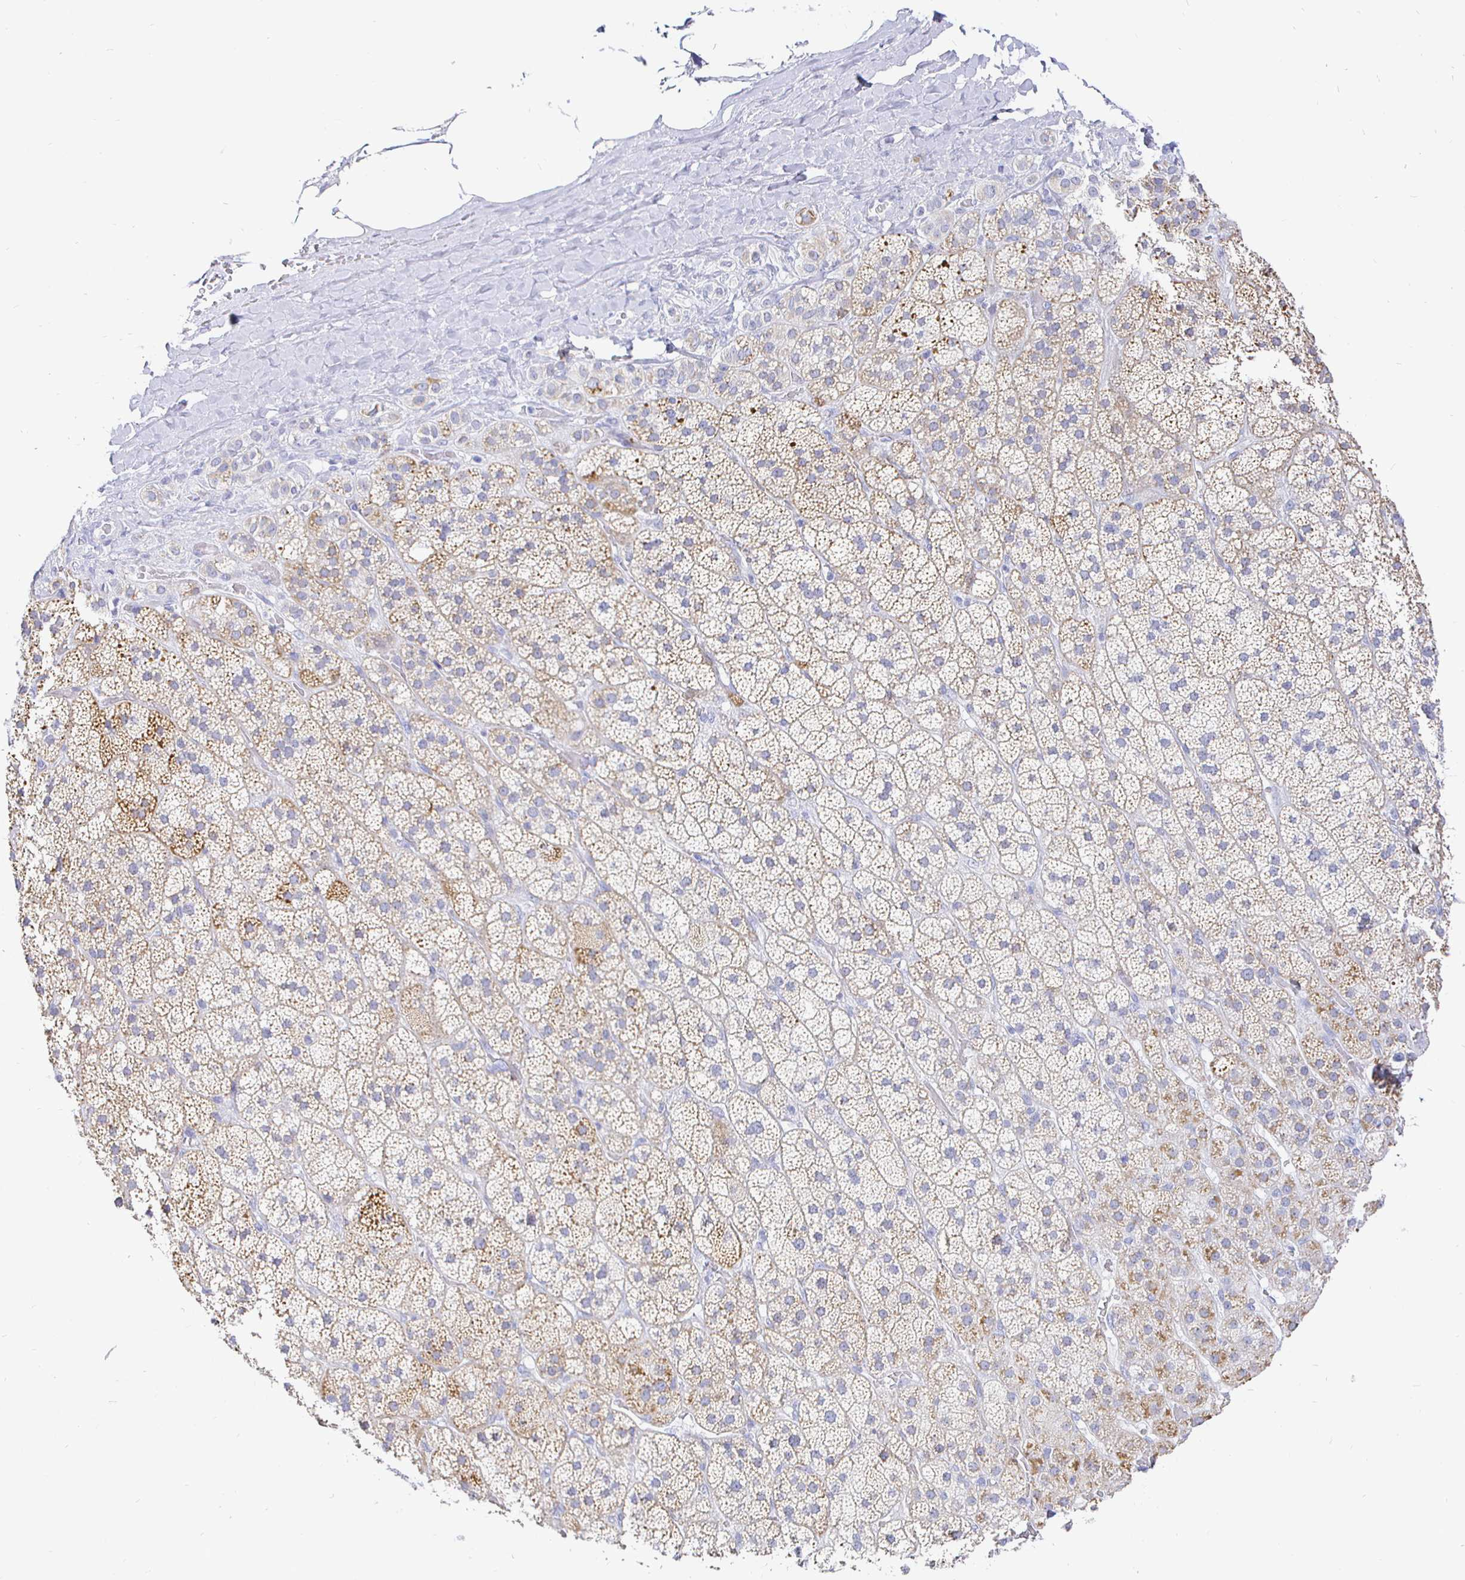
{"staining": {"intensity": "moderate", "quantity": "25%-75%", "location": "cytoplasmic/membranous"}, "tissue": "adrenal gland", "cell_type": "Glandular cells", "image_type": "normal", "snomed": [{"axis": "morphology", "description": "Normal tissue, NOS"}, {"axis": "topography", "description": "Adrenal gland"}], "caption": "Moderate cytoplasmic/membranous protein staining is appreciated in about 25%-75% of glandular cells in adrenal gland.", "gene": "CR2", "patient": {"sex": "male", "age": 57}}